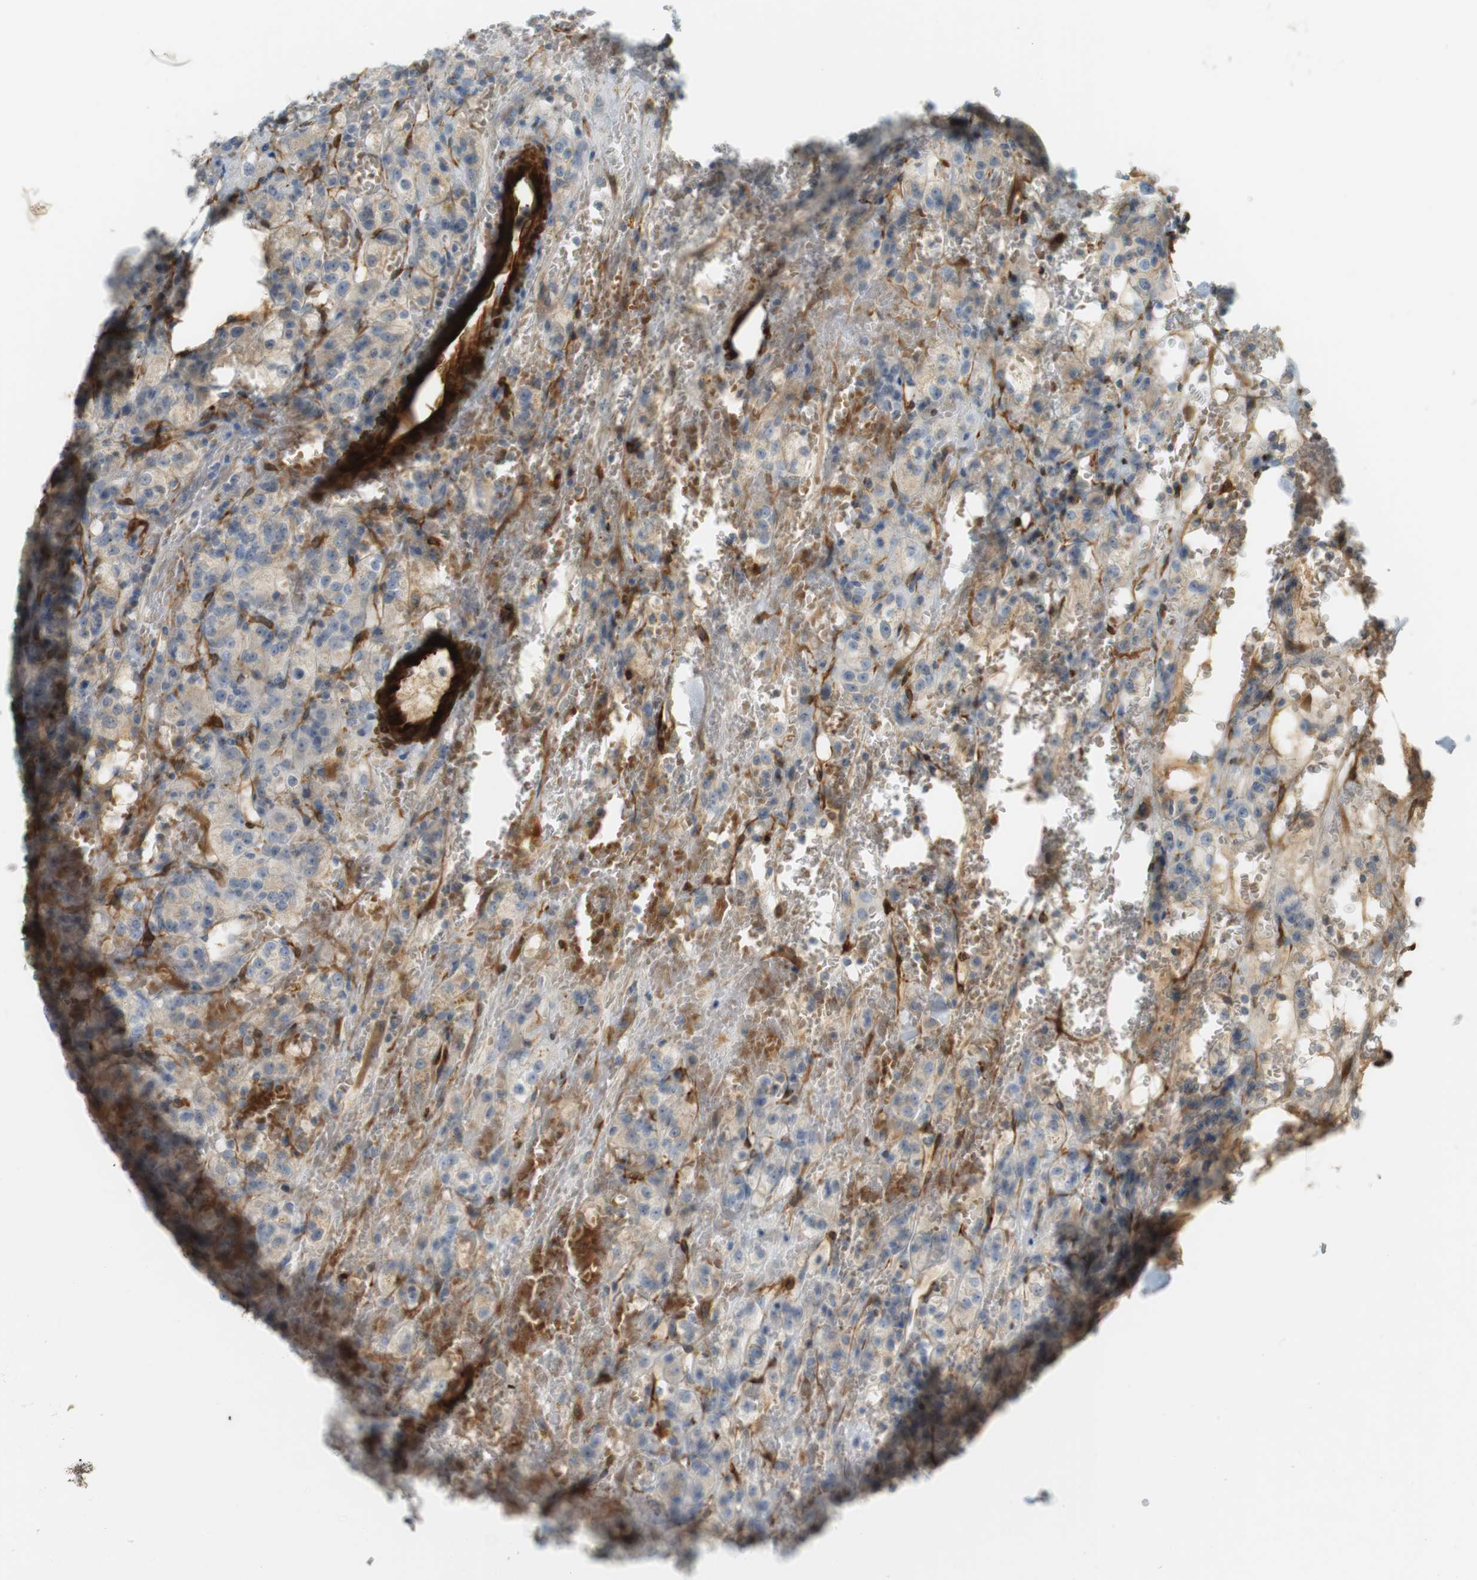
{"staining": {"intensity": "weak", "quantity": "<25%", "location": "cytoplasmic/membranous"}, "tissue": "renal cancer", "cell_type": "Tumor cells", "image_type": "cancer", "snomed": [{"axis": "morphology", "description": "Normal tissue, NOS"}, {"axis": "morphology", "description": "Adenocarcinoma, NOS"}, {"axis": "topography", "description": "Kidney"}], "caption": "IHC photomicrograph of renal cancer (adenocarcinoma) stained for a protein (brown), which displays no positivity in tumor cells.", "gene": "PDE3A", "patient": {"sex": "male", "age": 61}}